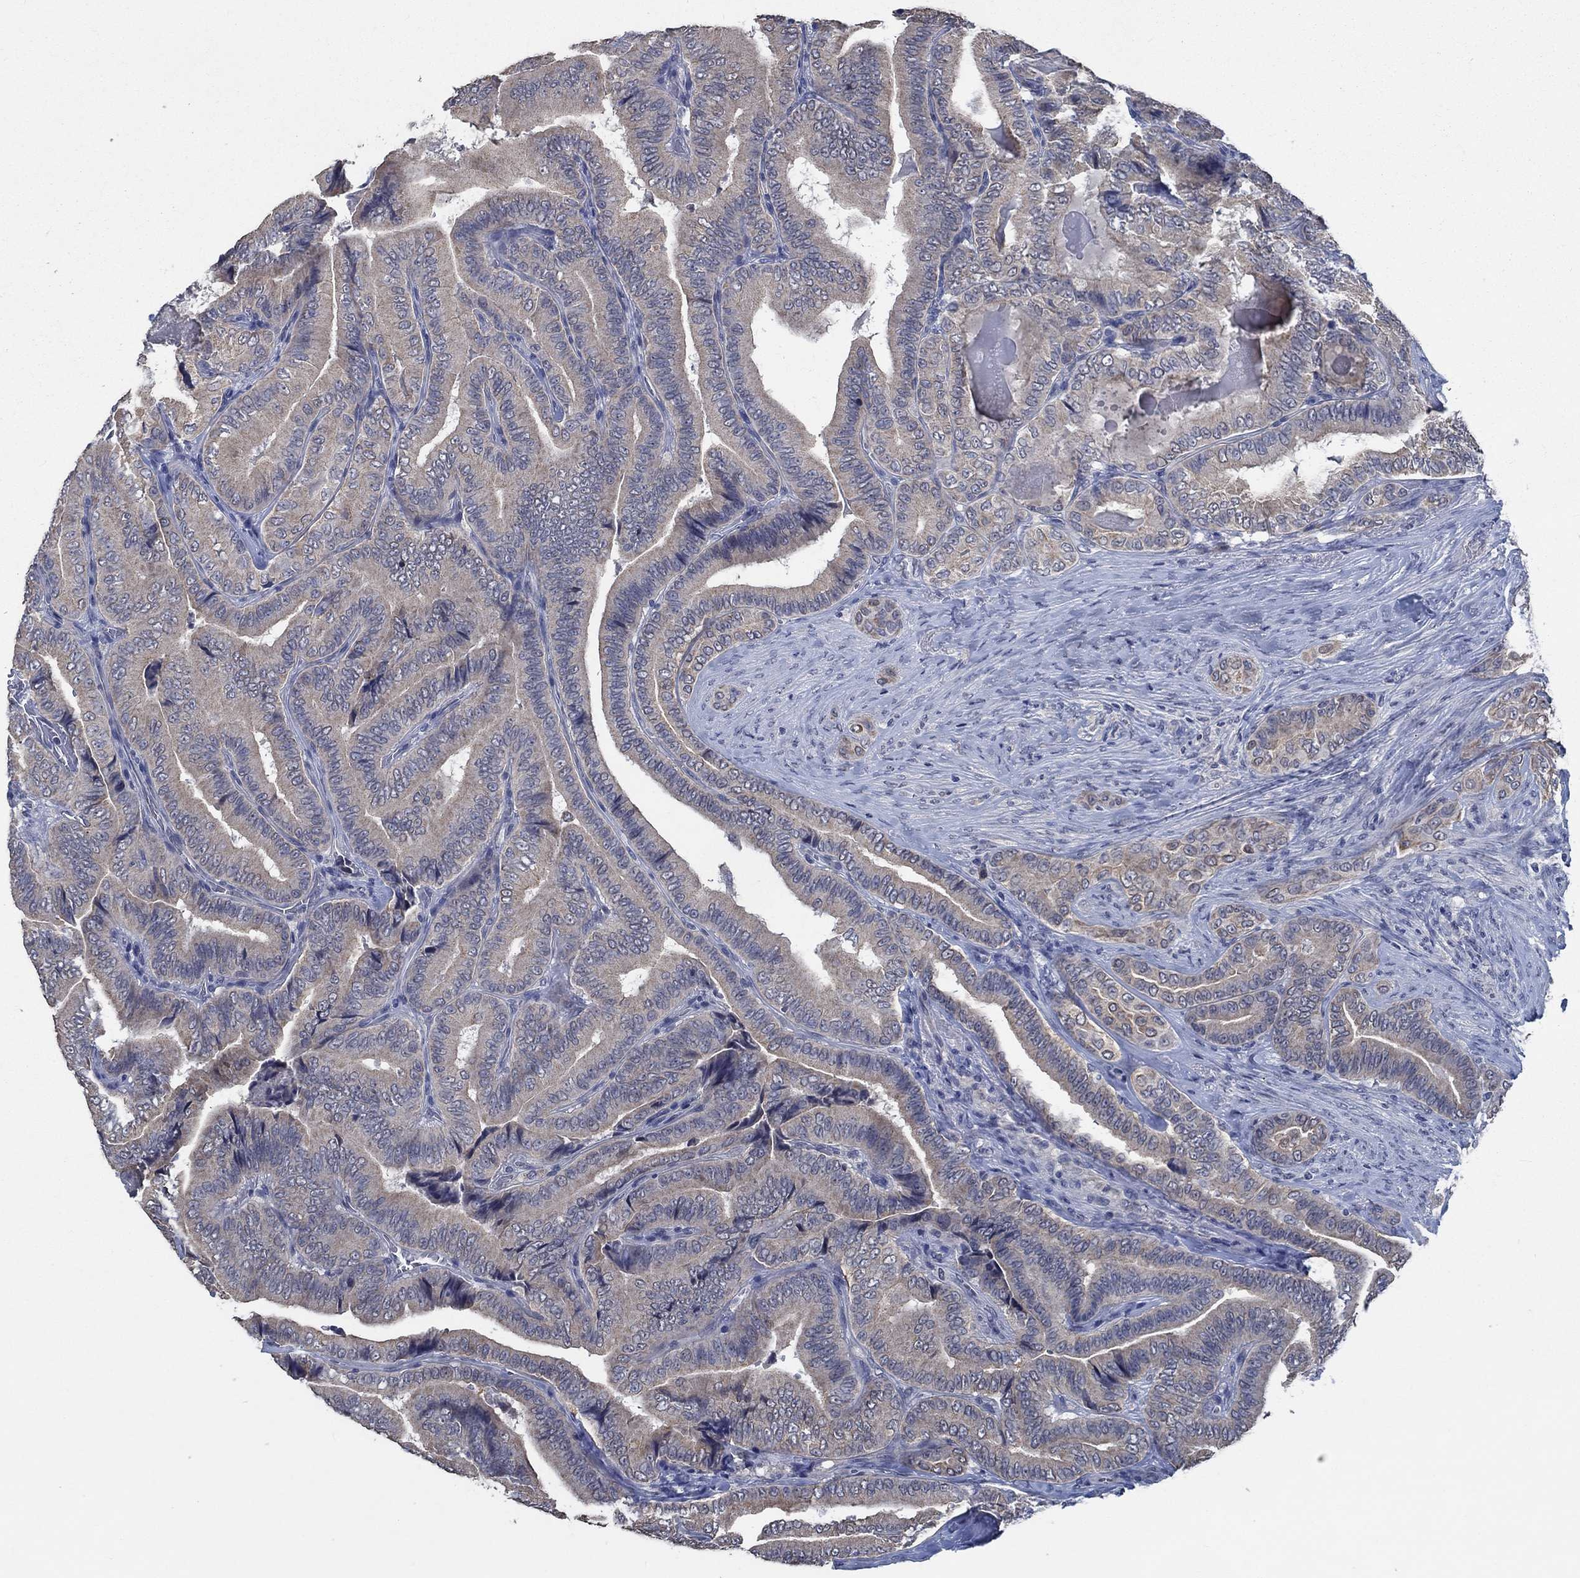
{"staining": {"intensity": "weak", "quantity": "25%-75%", "location": "cytoplasmic/membranous"}, "tissue": "thyroid cancer", "cell_type": "Tumor cells", "image_type": "cancer", "snomed": [{"axis": "morphology", "description": "Papillary adenocarcinoma, NOS"}, {"axis": "topography", "description": "Thyroid gland"}], "caption": "Immunohistochemistry image of neoplastic tissue: papillary adenocarcinoma (thyroid) stained using immunohistochemistry displays low levels of weak protein expression localized specifically in the cytoplasmic/membranous of tumor cells, appearing as a cytoplasmic/membranous brown color.", "gene": "OBSCN", "patient": {"sex": "male", "age": 61}}